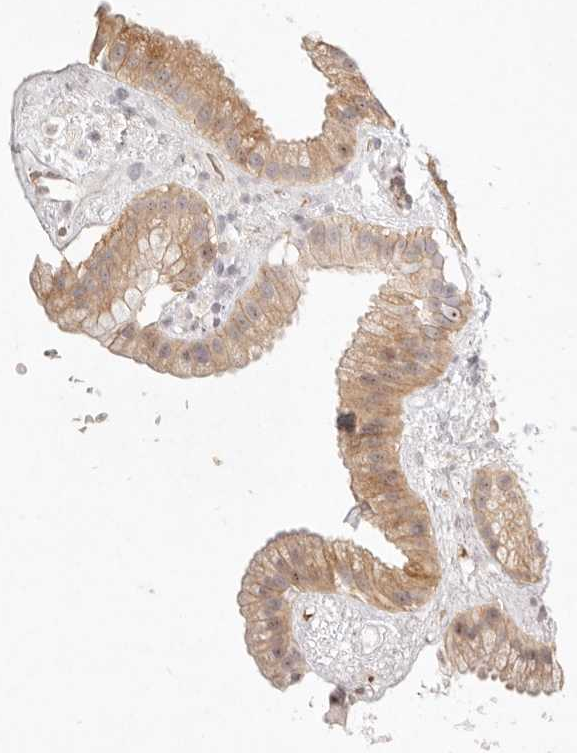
{"staining": {"intensity": "strong", "quantity": "25%-75%", "location": "cytoplasmic/membranous,nuclear"}, "tissue": "gallbladder", "cell_type": "Glandular cells", "image_type": "normal", "snomed": [{"axis": "morphology", "description": "Normal tissue, NOS"}, {"axis": "topography", "description": "Gallbladder"}], "caption": "Immunohistochemical staining of unremarkable human gallbladder displays strong cytoplasmic/membranous,nuclear protein expression in about 25%-75% of glandular cells.", "gene": "C1orf127", "patient": {"sex": "female", "age": 64}}